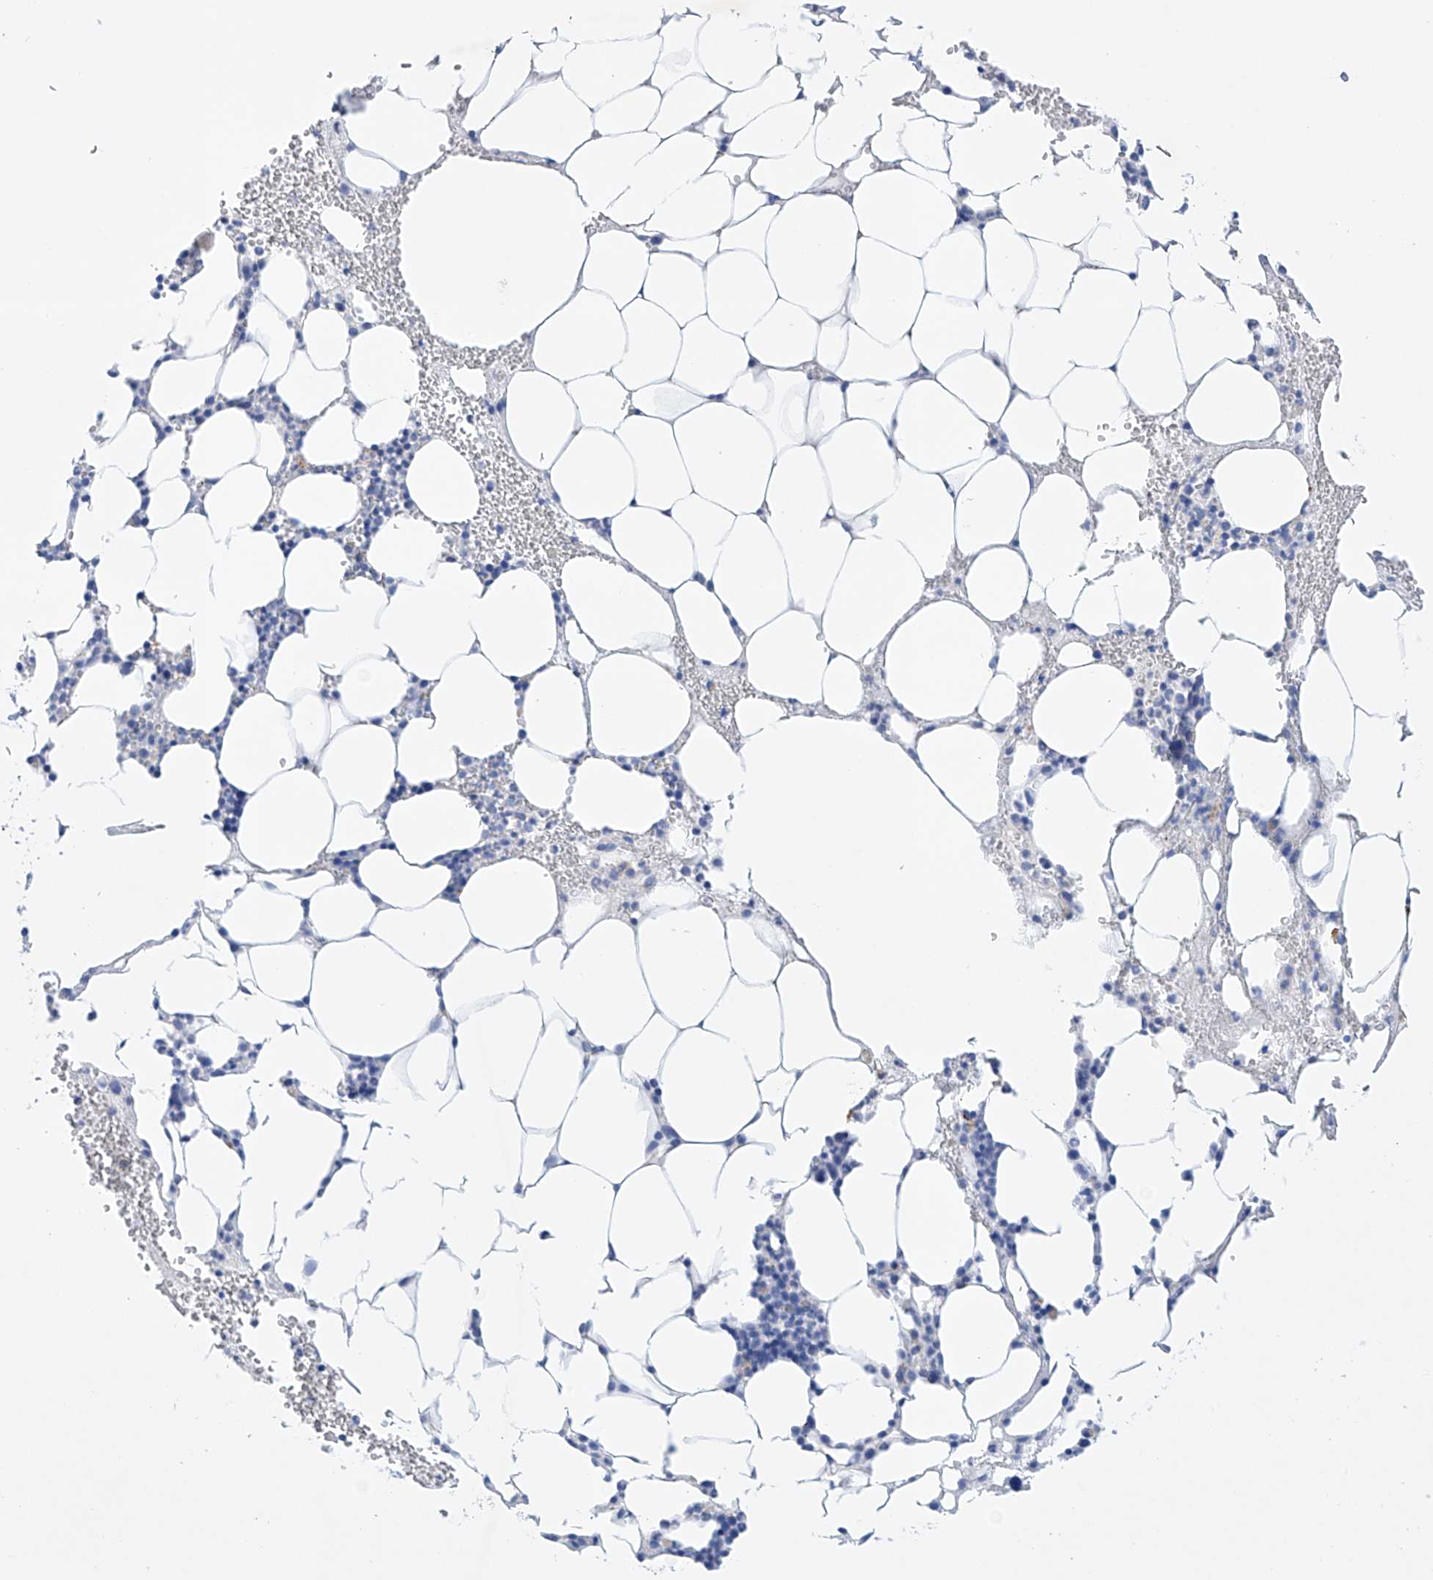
{"staining": {"intensity": "negative", "quantity": "none", "location": "none"}, "tissue": "bone marrow", "cell_type": "Hematopoietic cells", "image_type": "normal", "snomed": [{"axis": "morphology", "description": "Normal tissue, NOS"}, {"axis": "morphology", "description": "Inflammation, NOS"}, {"axis": "topography", "description": "Bone marrow"}], "caption": "Histopathology image shows no protein staining in hematopoietic cells of normal bone marrow.", "gene": "LURAP1", "patient": {"sex": "female", "age": 78}}